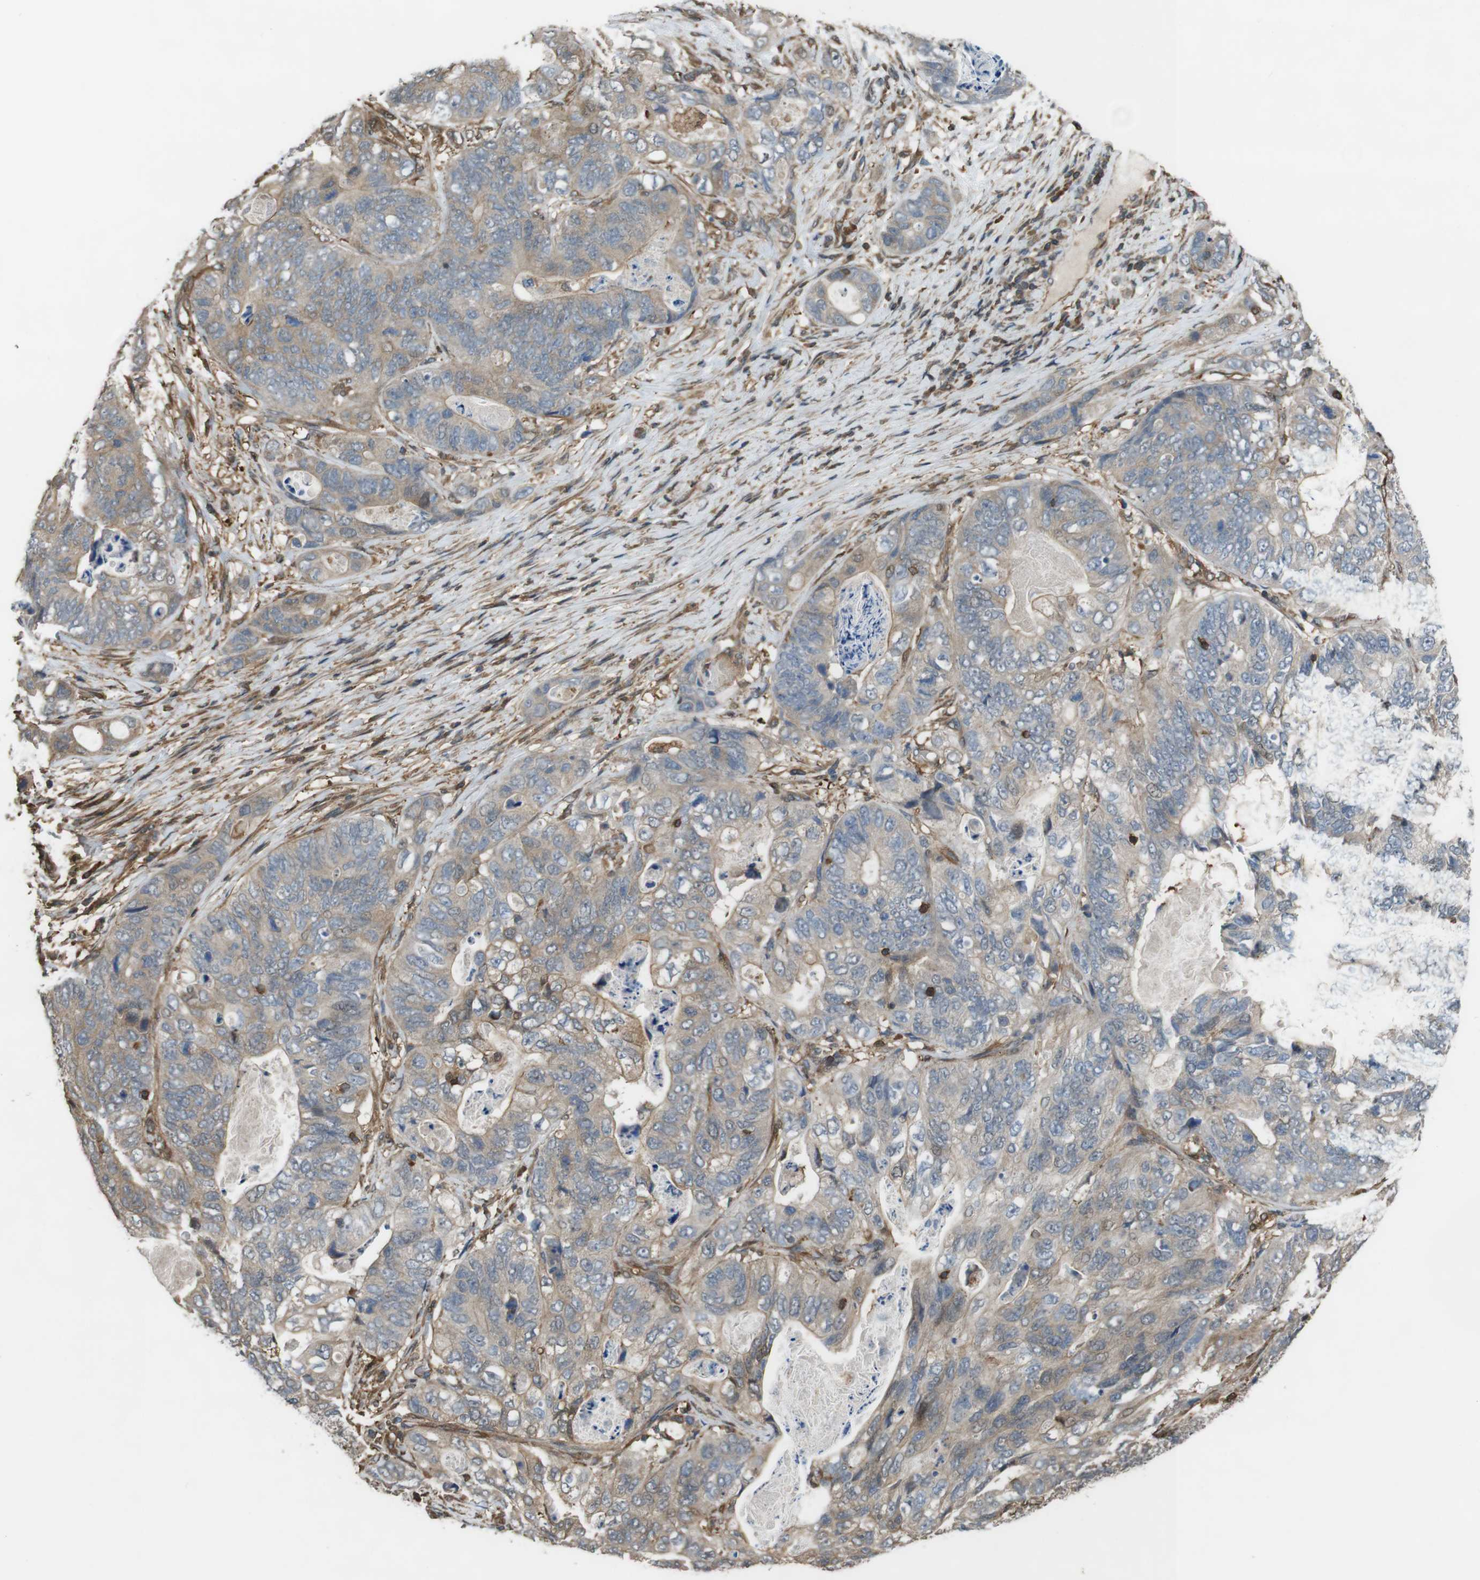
{"staining": {"intensity": "moderate", "quantity": ">75%", "location": "cytoplasmic/membranous"}, "tissue": "stomach cancer", "cell_type": "Tumor cells", "image_type": "cancer", "snomed": [{"axis": "morphology", "description": "Adenocarcinoma, NOS"}, {"axis": "topography", "description": "Stomach"}], "caption": "Stomach cancer stained for a protein displays moderate cytoplasmic/membranous positivity in tumor cells. The protein is shown in brown color, while the nuclei are stained blue.", "gene": "ARHGDIA", "patient": {"sex": "female", "age": 89}}